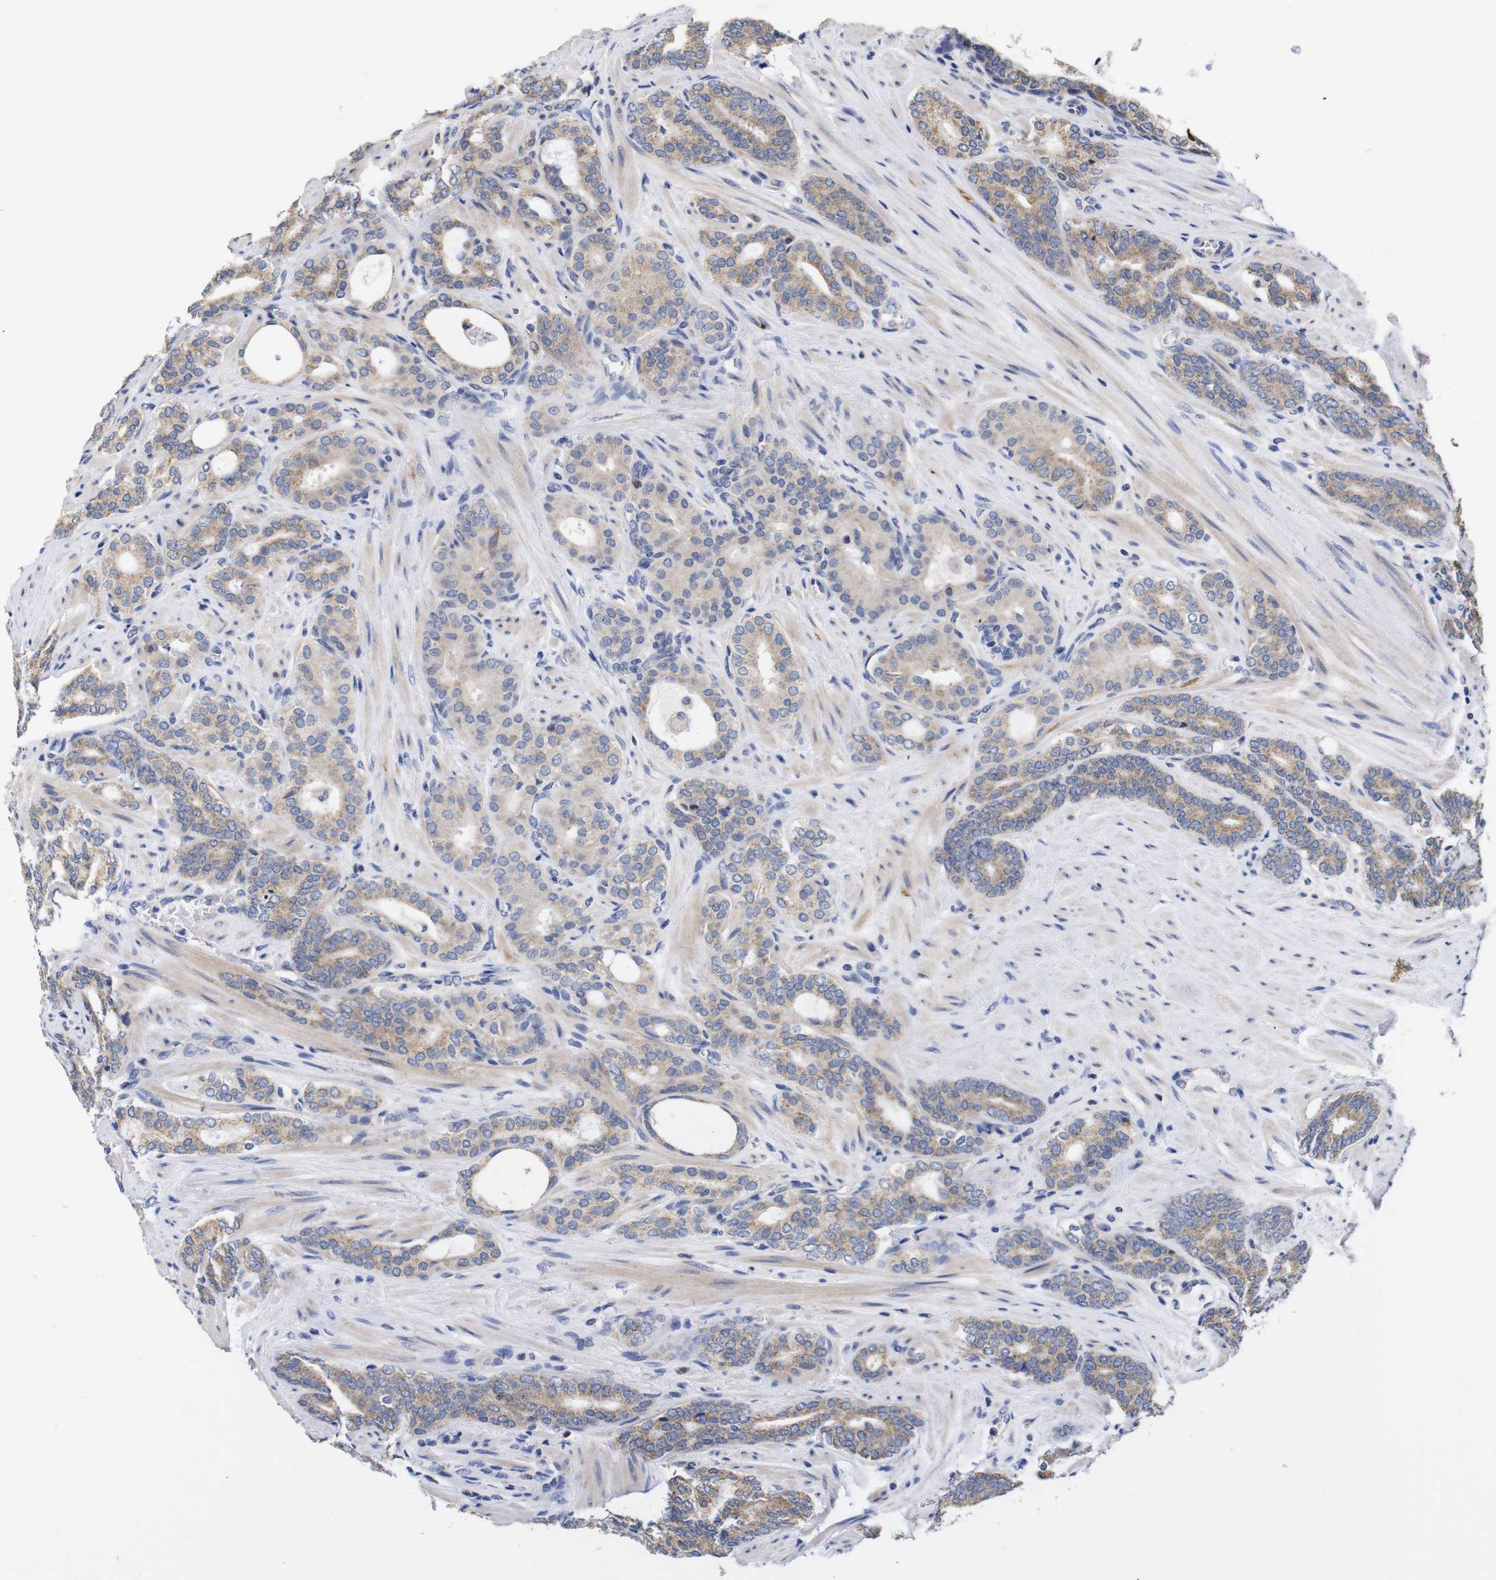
{"staining": {"intensity": "weak", "quantity": ">75%", "location": "cytoplasmic/membranous"}, "tissue": "prostate cancer", "cell_type": "Tumor cells", "image_type": "cancer", "snomed": [{"axis": "morphology", "description": "Adenocarcinoma, Low grade"}, {"axis": "topography", "description": "Prostate"}], "caption": "Protein expression analysis of human prostate cancer reveals weak cytoplasmic/membranous staining in about >75% of tumor cells.", "gene": "OPN3", "patient": {"sex": "male", "age": 63}}